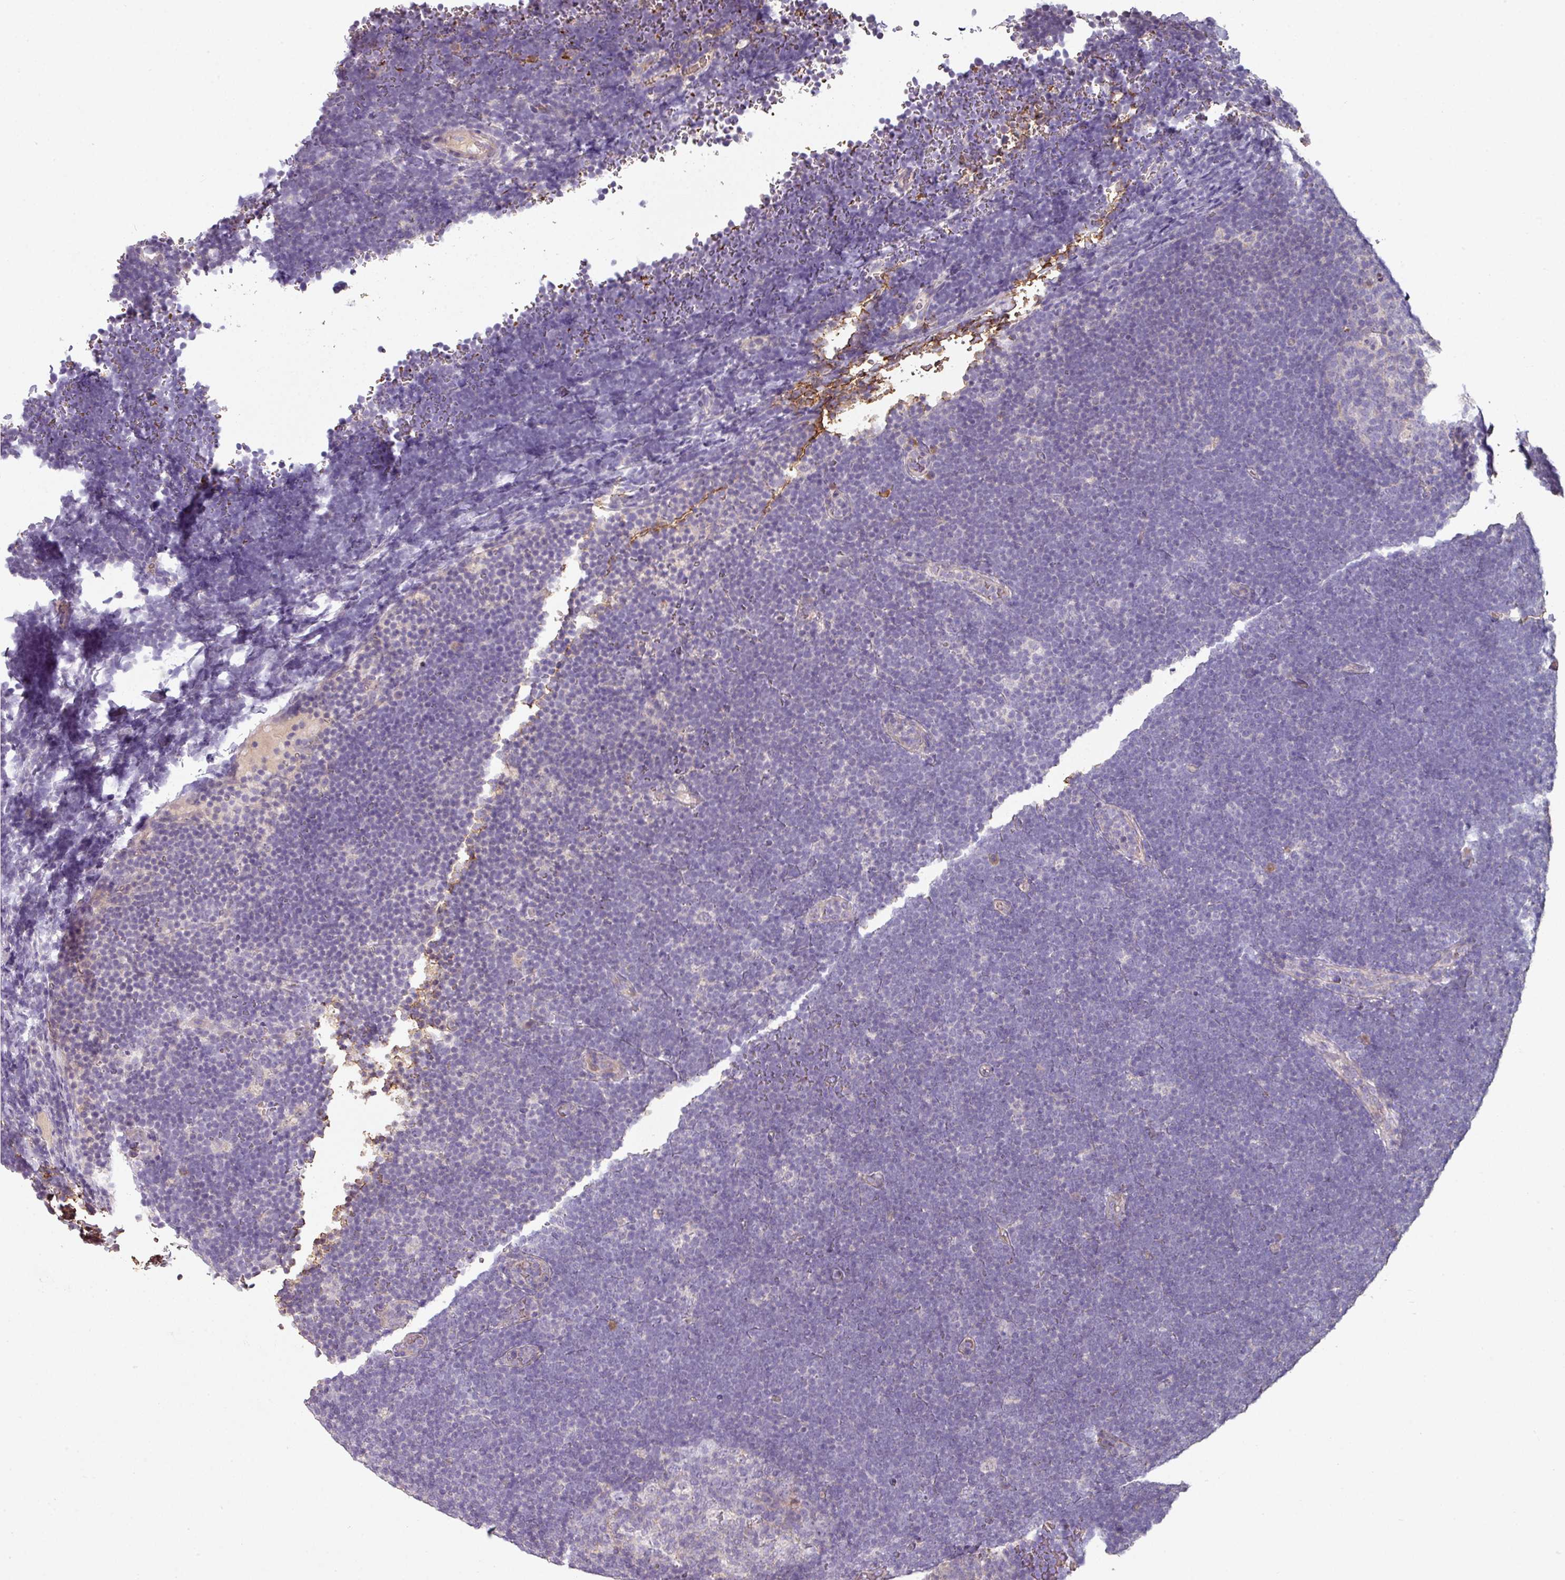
{"staining": {"intensity": "negative", "quantity": "none", "location": "none"}, "tissue": "lymphoma", "cell_type": "Tumor cells", "image_type": "cancer", "snomed": [{"axis": "morphology", "description": "Malignant lymphoma, non-Hodgkin's type, High grade"}, {"axis": "topography", "description": "Lymph node"}], "caption": "Human lymphoma stained for a protein using immunohistochemistry exhibits no positivity in tumor cells.", "gene": "NHSL2", "patient": {"sex": "male", "age": 13}}